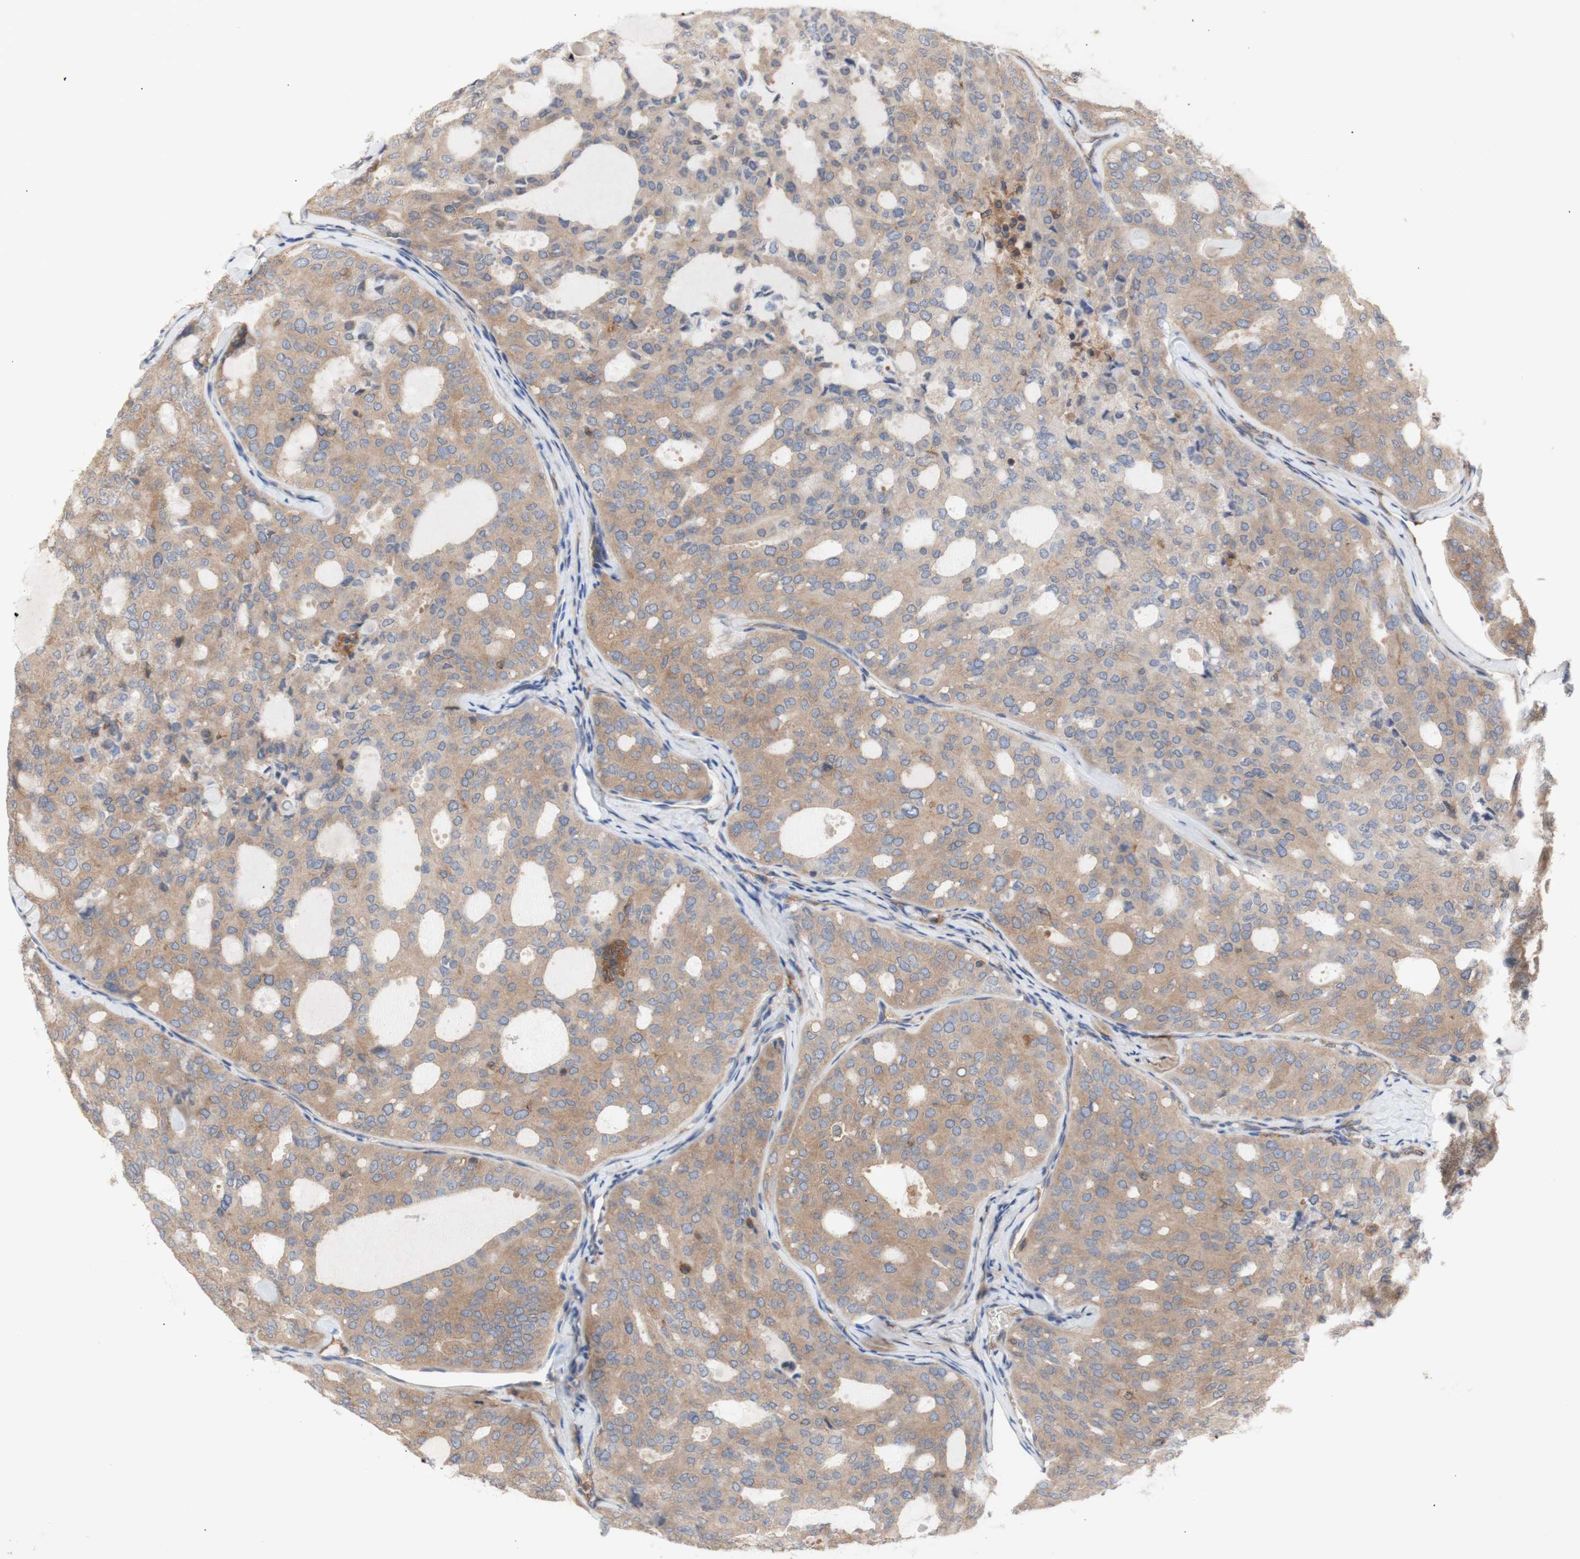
{"staining": {"intensity": "weak", "quantity": ">75%", "location": "cytoplasmic/membranous"}, "tissue": "thyroid cancer", "cell_type": "Tumor cells", "image_type": "cancer", "snomed": [{"axis": "morphology", "description": "Follicular adenoma carcinoma, NOS"}, {"axis": "topography", "description": "Thyroid gland"}], "caption": "This is a histology image of immunohistochemistry staining of thyroid follicular adenoma carcinoma, which shows weak positivity in the cytoplasmic/membranous of tumor cells.", "gene": "IKBKG", "patient": {"sex": "male", "age": 75}}